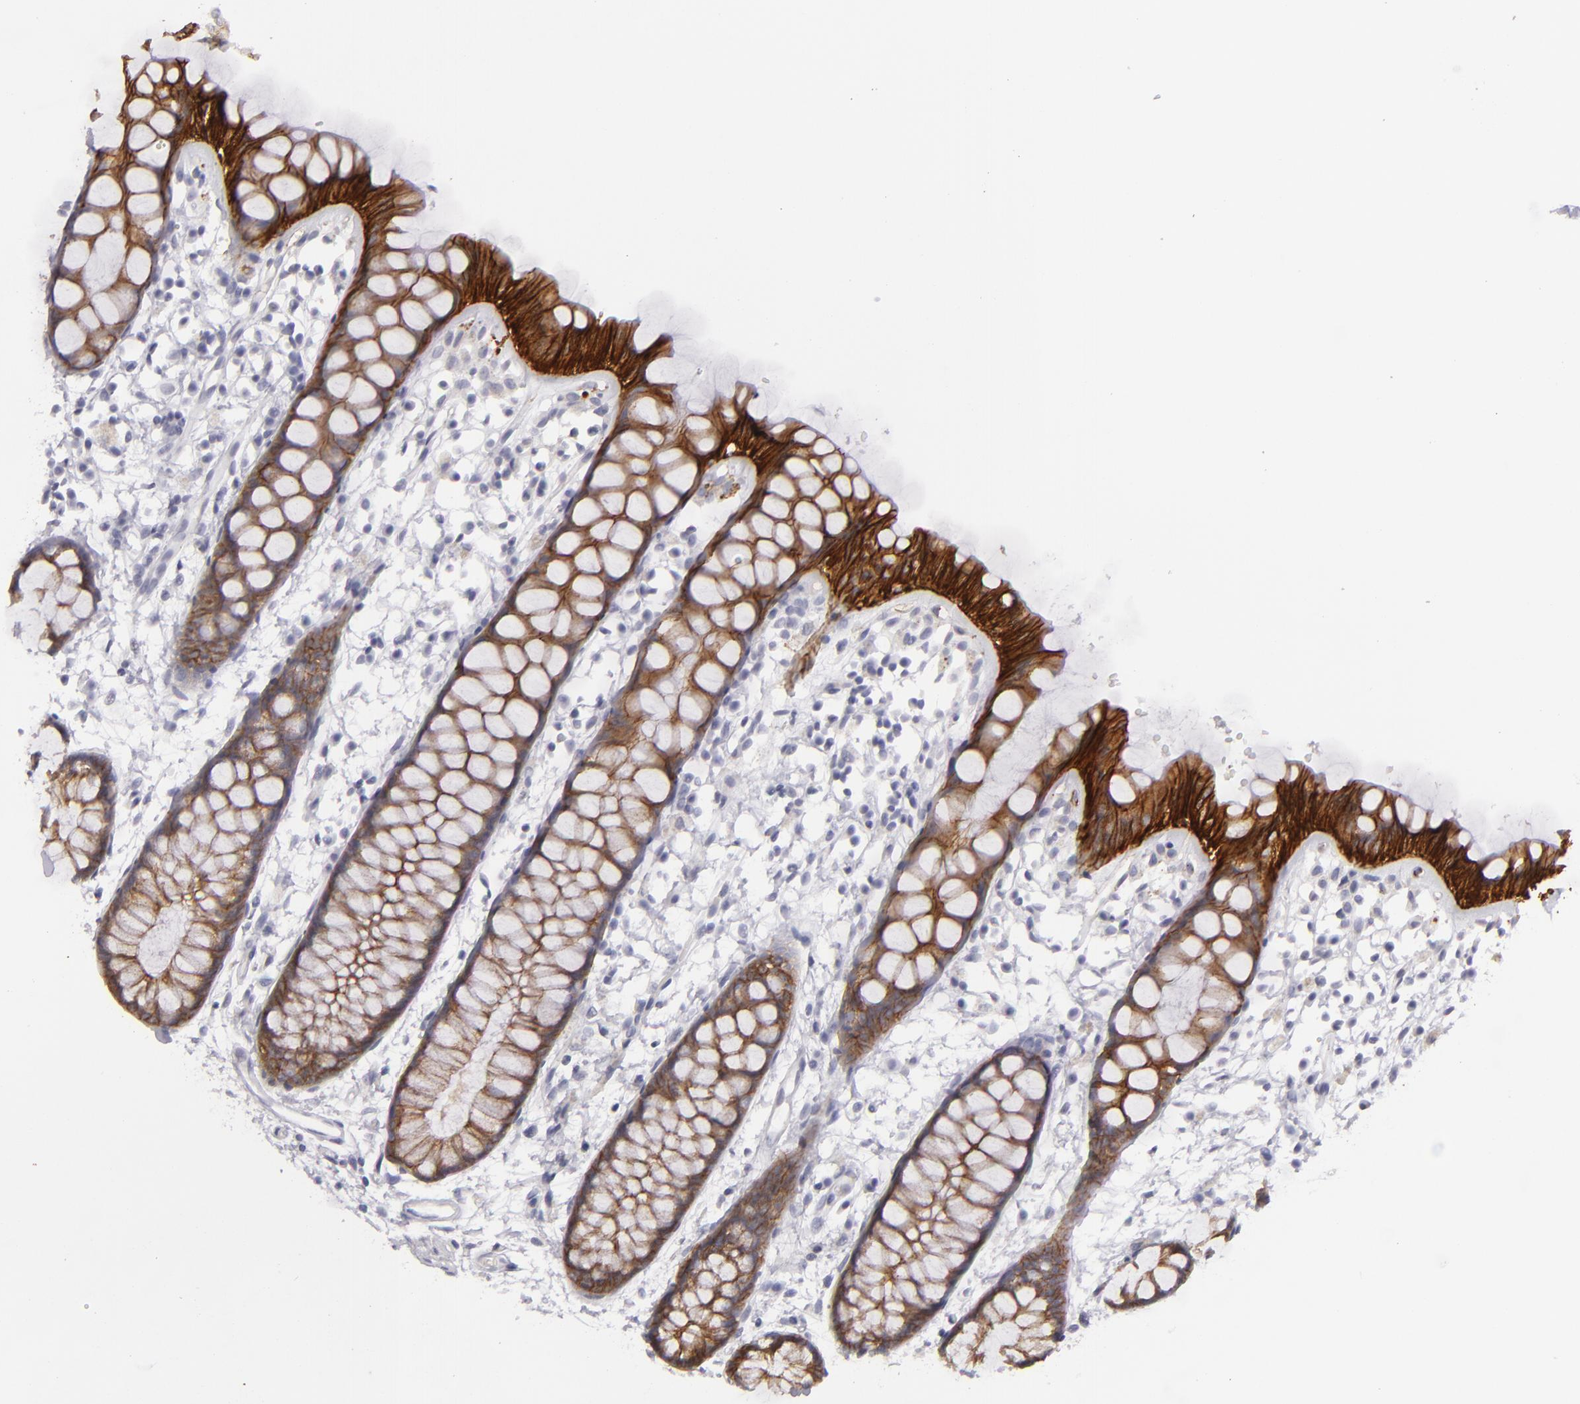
{"staining": {"intensity": "strong", "quantity": ">75%", "location": "cytoplasmic/membranous"}, "tissue": "rectum", "cell_type": "Glandular cells", "image_type": "normal", "snomed": [{"axis": "morphology", "description": "Normal tissue, NOS"}, {"axis": "topography", "description": "Rectum"}], "caption": "Immunohistochemistry micrograph of benign rectum: human rectum stained using immunohistochemistry (IHC) displays high levels of strong protein expression localized specifically in the cytoplasmic/membranous of glandular cells, appearing as a cytoplasmic/membranous brown color.", "gene": "JUP", "patient": {"sex": "female", "age": 66}}